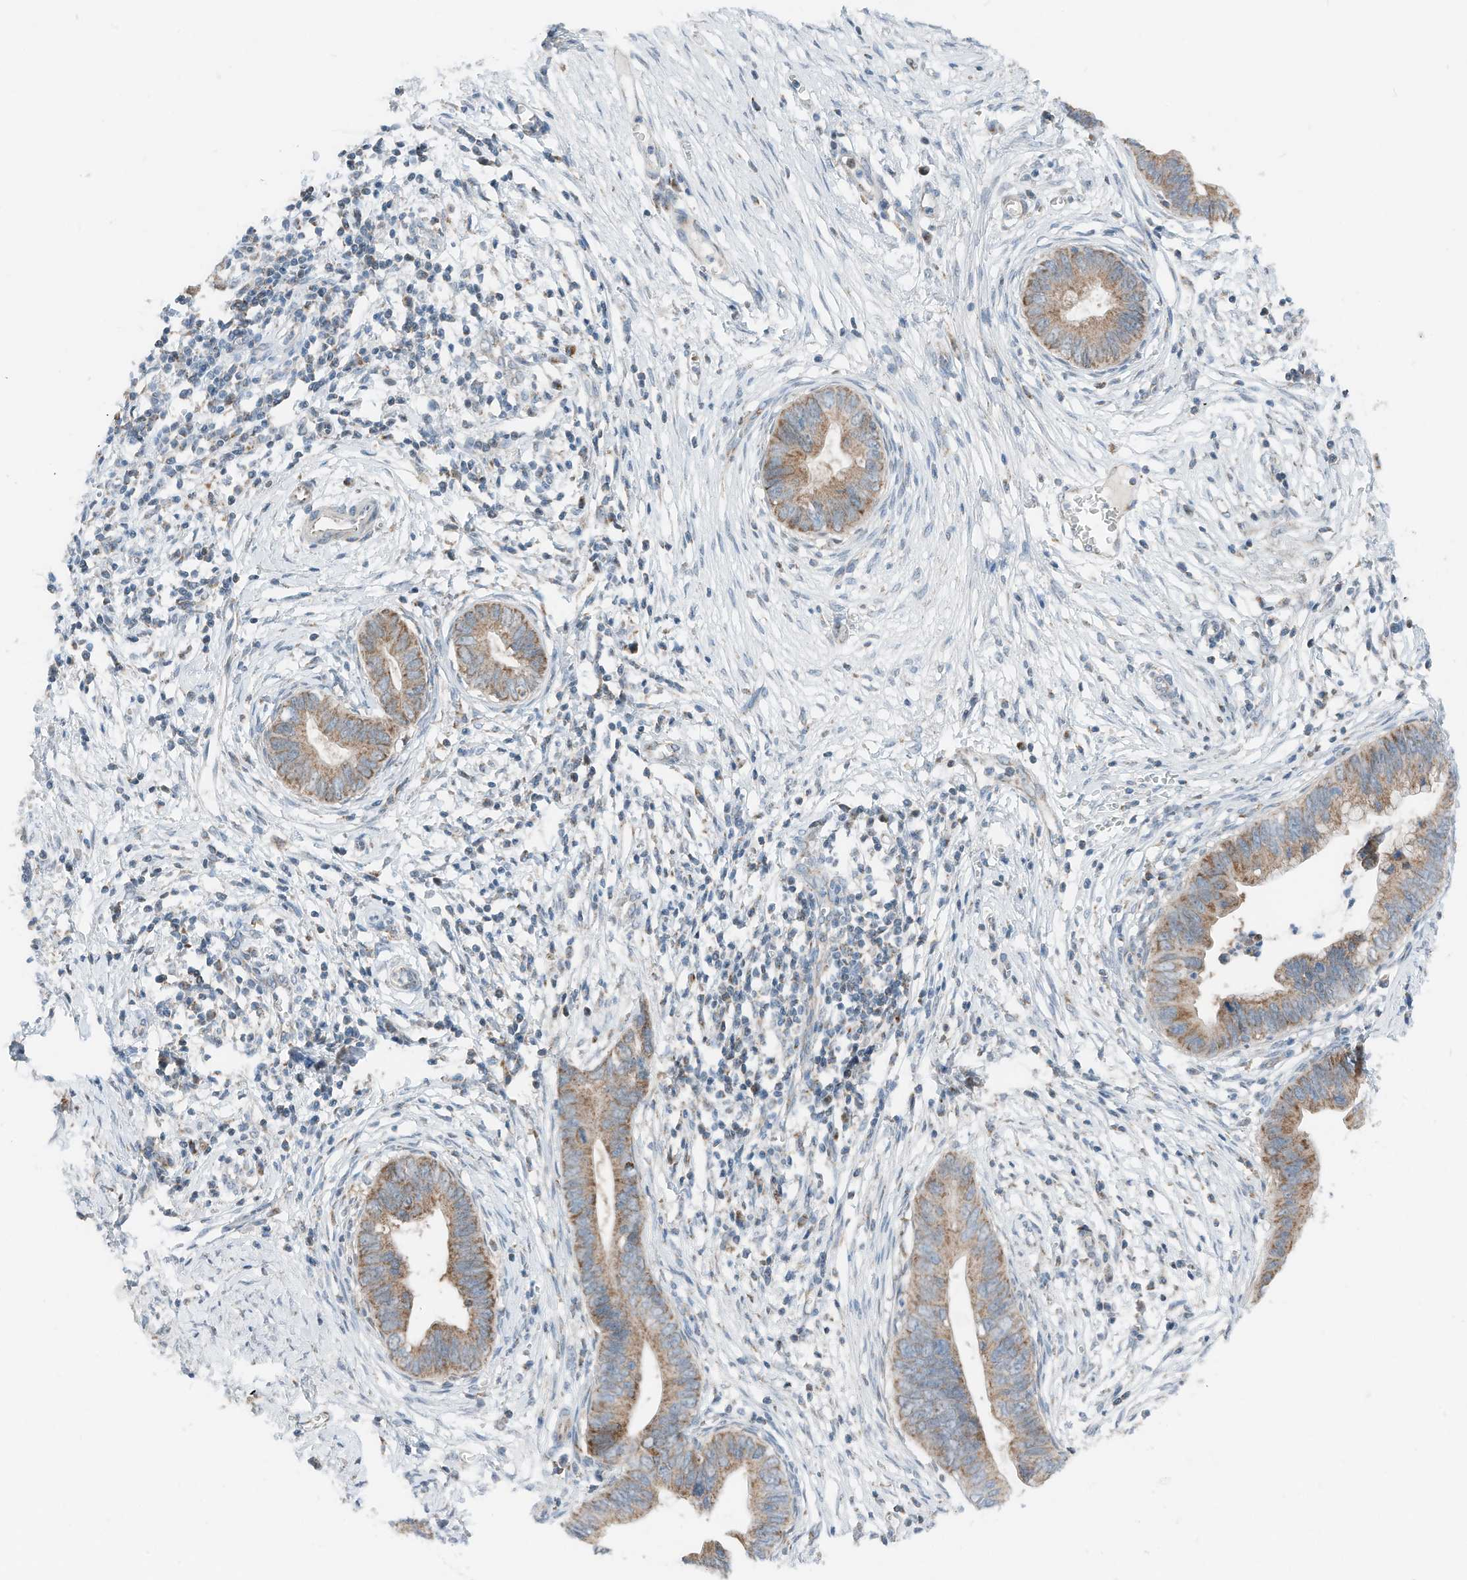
{"staining": {"intensity": "moderate", "quantity": ">75%", "location": "cytoplasmic/membranous"}, "tissue": "cervical cancer", "cell_type": "Tumor cells", "image_type": "cancer", "snomed": [{"axis": "morphology", "description": "Adenocarcinoma, NOS"}, {"axis": "topography", "description": "Cervix"}], "caption": "Cervical adenocarcinoma stained with IHC shows moderate cytoplasmic/membranous positivity in about >75% of tumor cells.", "gene": "RMND1", "patient": {"sex": "female", "age": 44}}